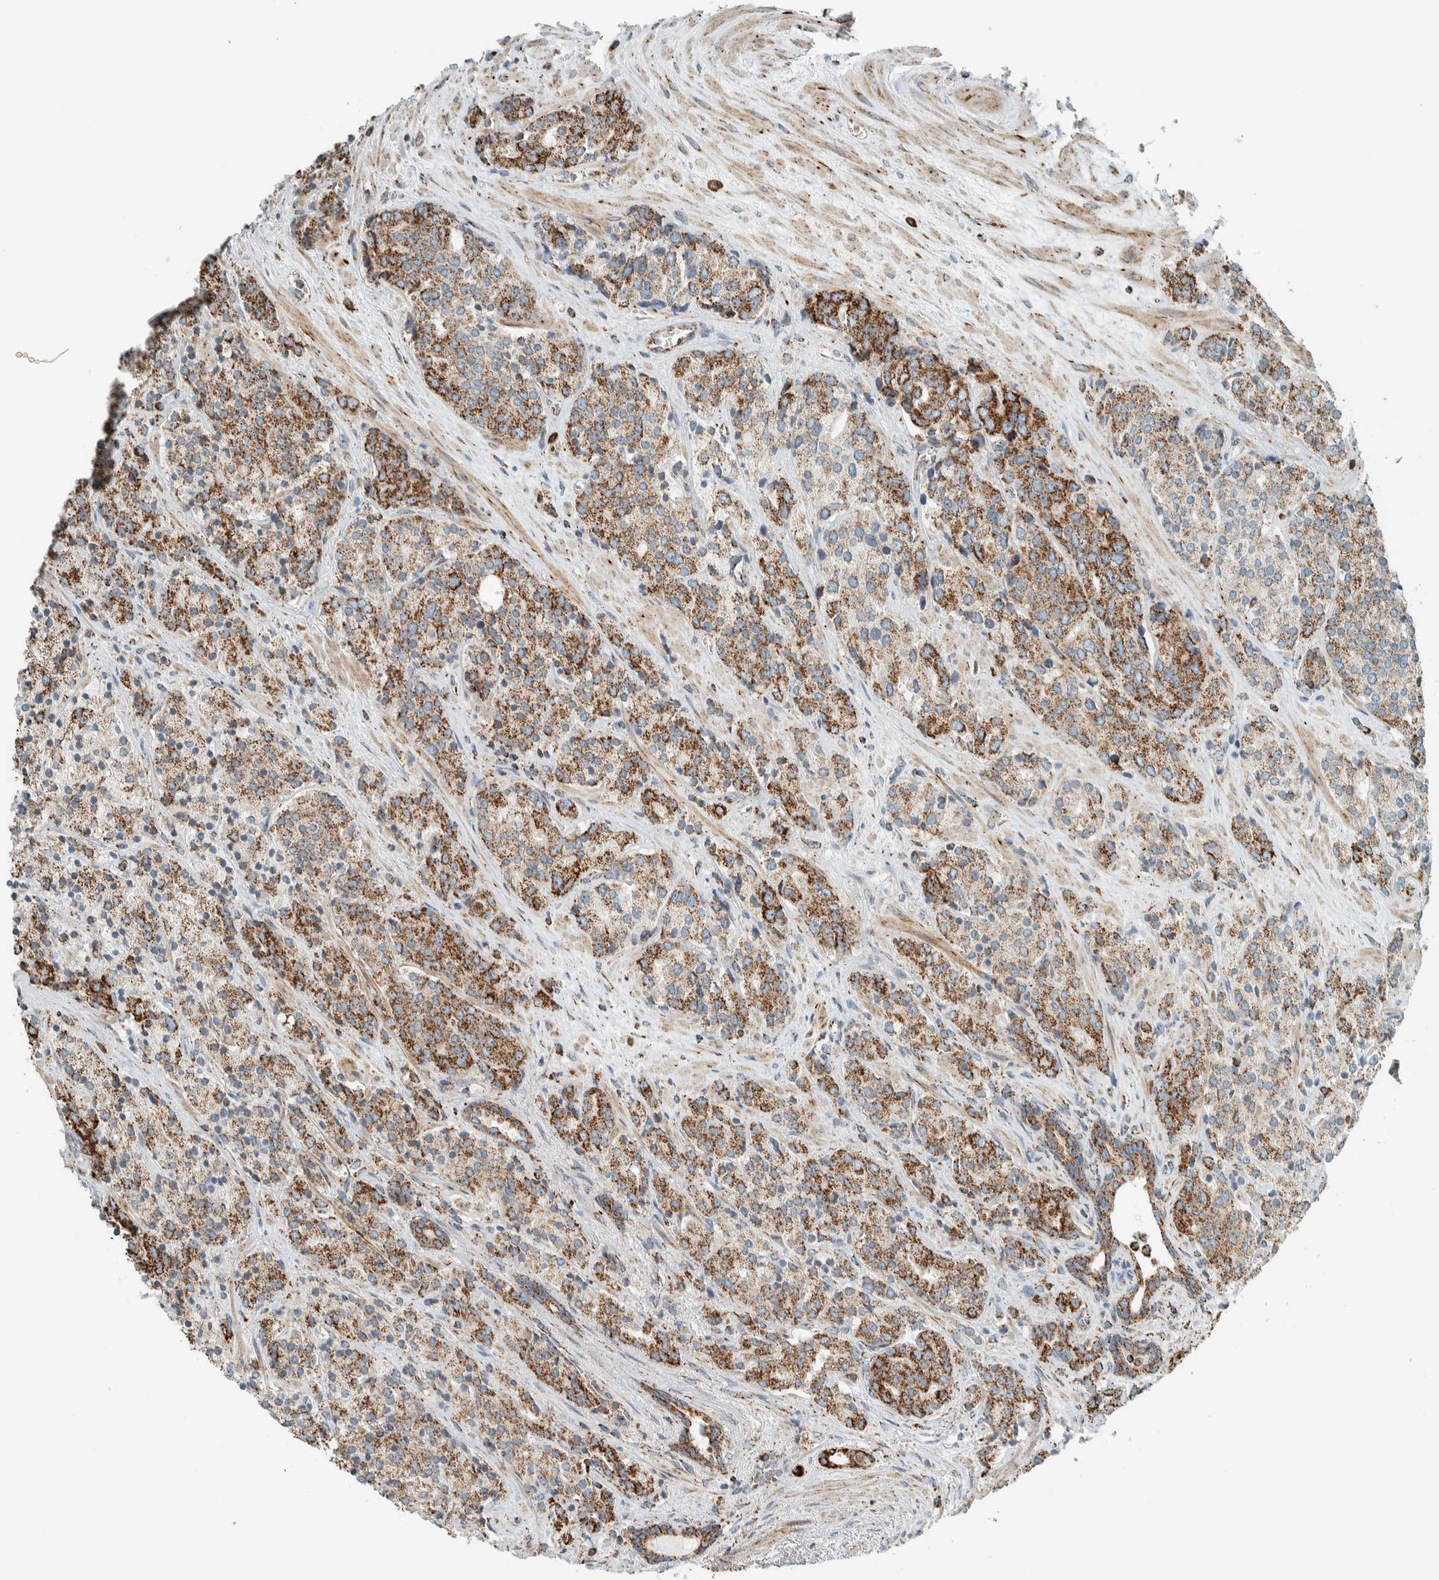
{"staining": {"intensity": "moderate", "quantity": ">75%", "location": "cytoplasmic/membranous"}, "tissue": "prostate cancer", "cell_type": "Tumor cells", "image_type": "cancer", "snomed": [{"axis": "morphology", "description": "Adenocarcinoma, High grade"}, {"axis": "topography", "description": "Prostate"}], "caption": "Protein expression analysis of prostate cancer shows moderate cytoplasmic/membranous positivity in about >75% of tumor cells.", "gene": "ZNF454", "patient": {"sex": "male", "age": 71}}